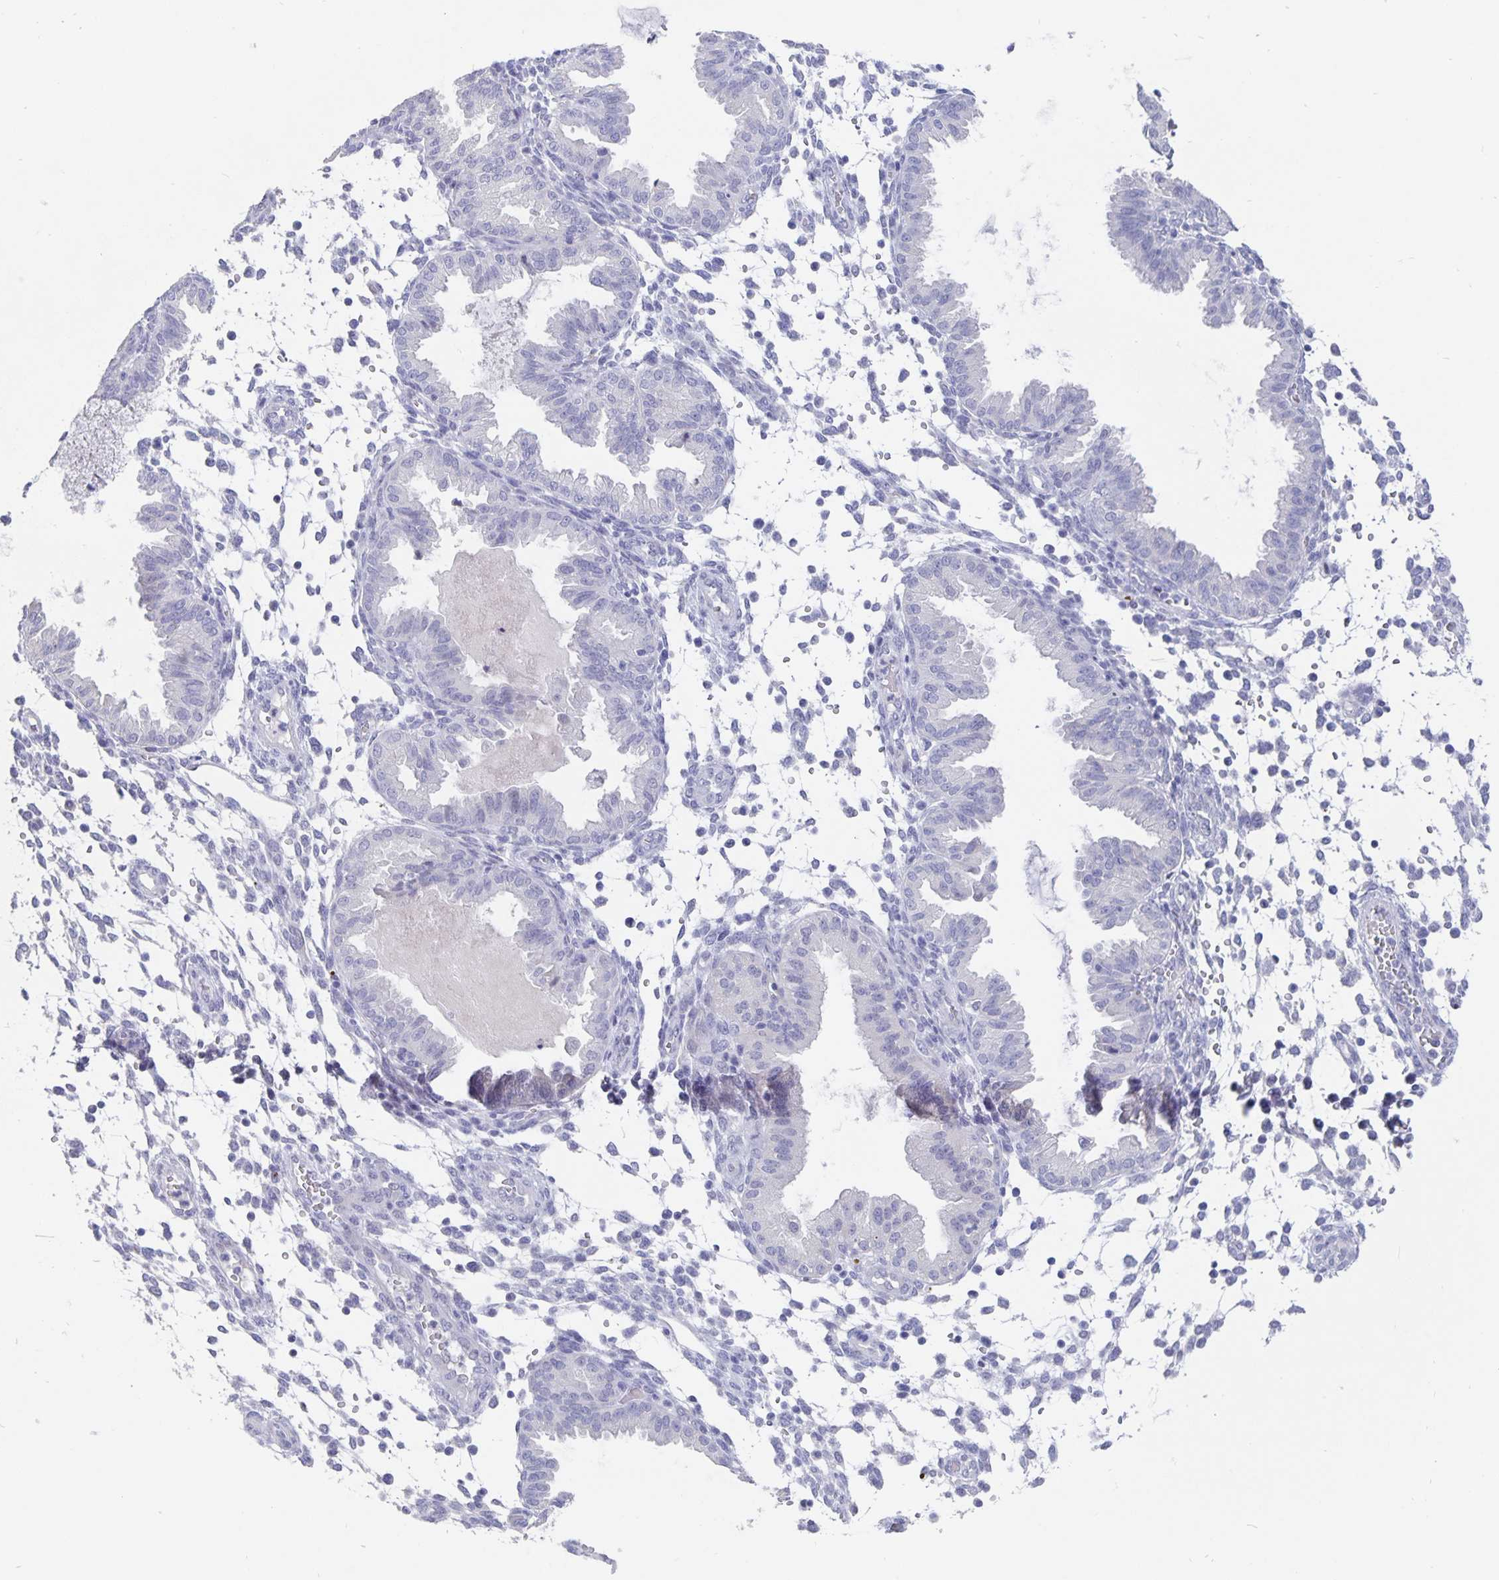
{"staining": {"intensity": "negative", "quantity": "none", "location": "none"}, "tissue": "endometrium", "cell_type": "Cells in endometrial stroma", "image_type": "normal", "snomed": [{"axis": "morphology", "description": "Normal tissue, NOS"}, {"axis": "topography", "description": "Endometrium"}], "caption": "Immunohistochemical staining of benign human endometrium shows no significant expression in cells in endometrial stroma. Brightfield microscopy of IHC stained with DAB (brown) and hematoxylin (blue), captured at high magnification.", "gene": "SMOC1", "patient": {"sex": "female", "age": 33}}